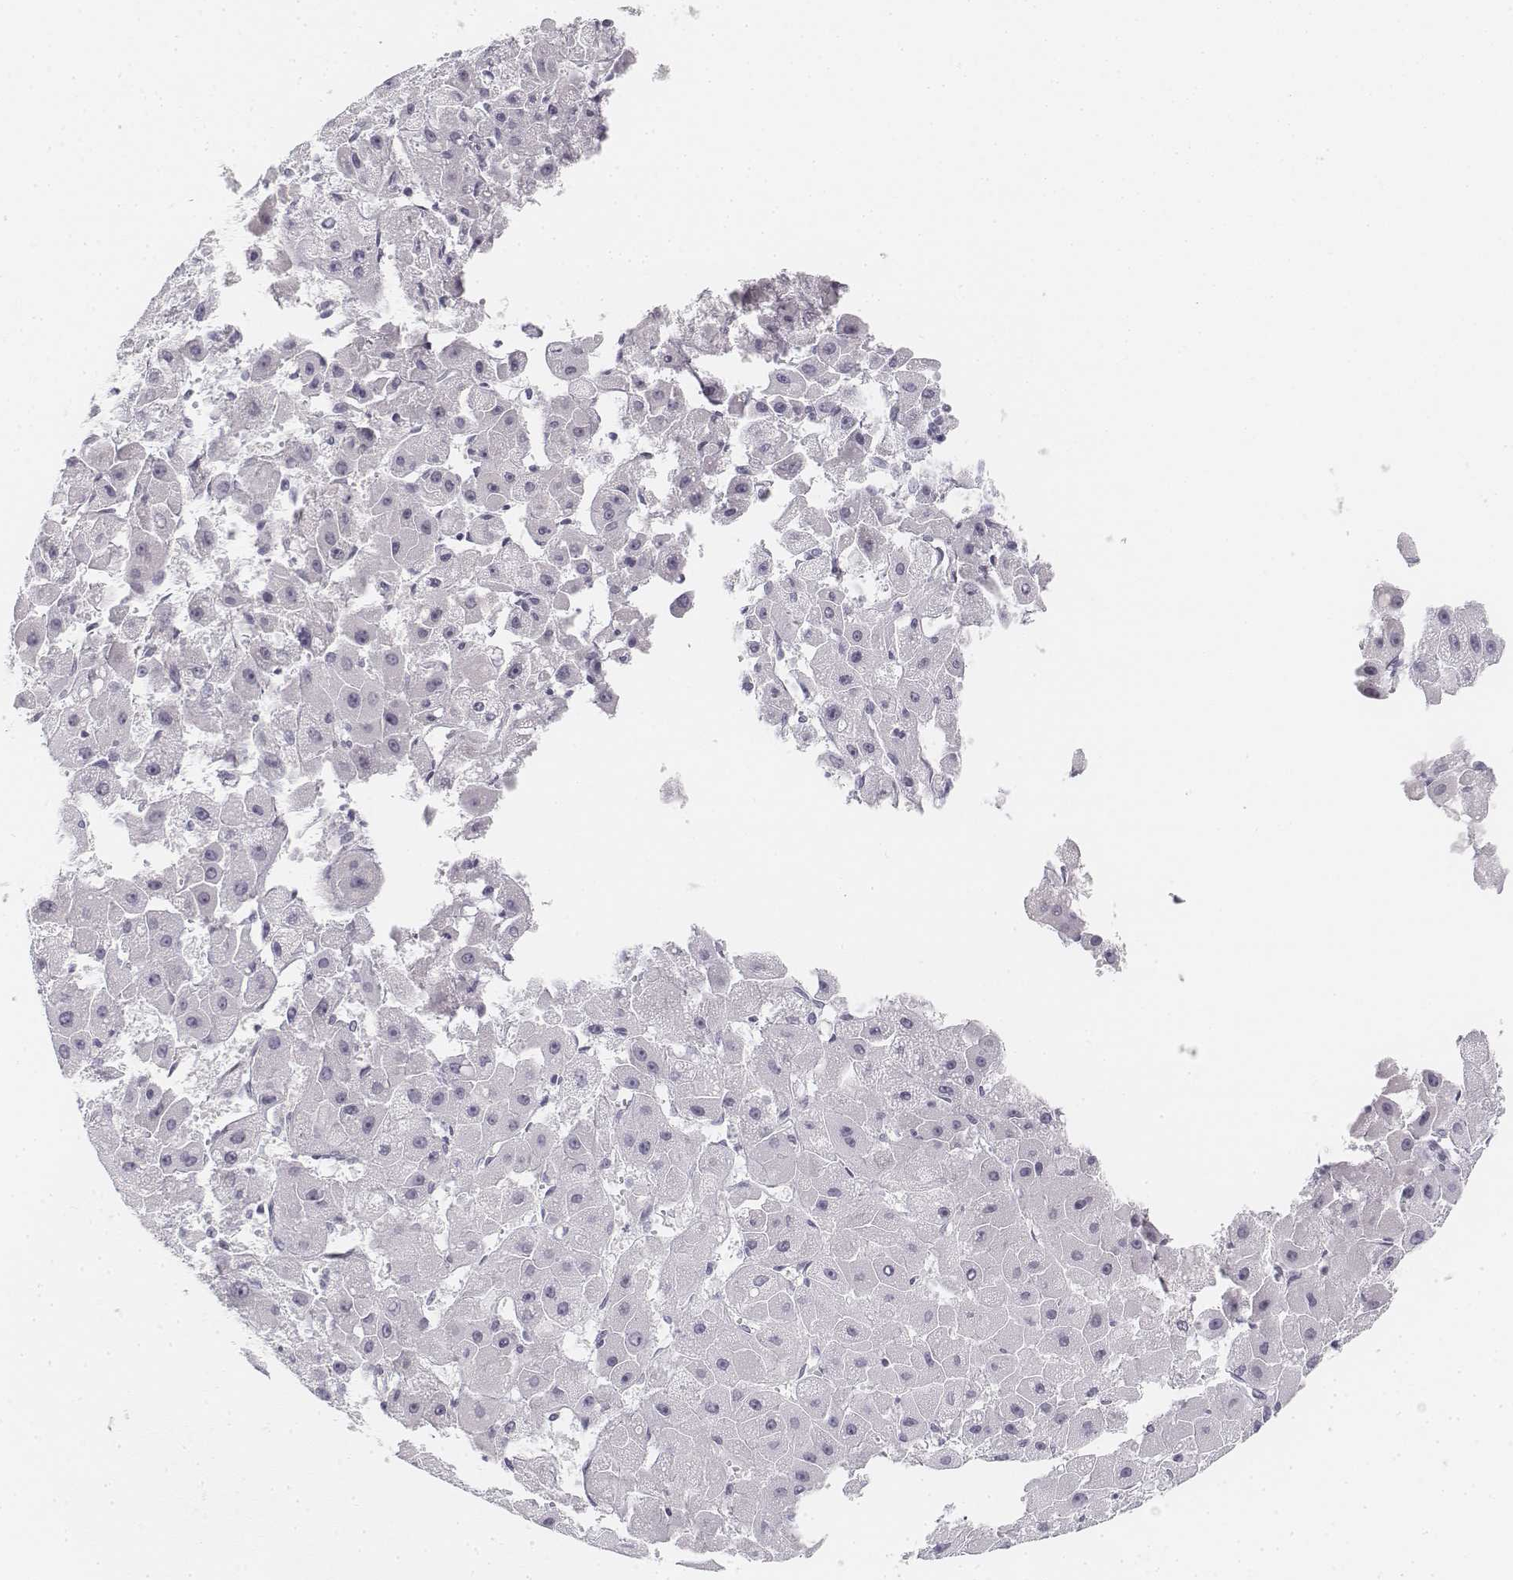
{"staining": {"intensity": "negative", "quantity": "none", "location": "none"}, "tissue": "liver cancer", "cell_type": "Tumor cells", "image_type": "cancer", "snomed": [{"axis": "morphology", "description": "Carcinoma, Hepatocellular, NOS"}, {"axis": "topography", "description": "Liver"}], "caption": "This is a photomicrograph of IHC staining of liver cancer, which shows no positivity in tumor cells.", "gene": "KRT25", "patient": {"sex": "female", "age": 25}}